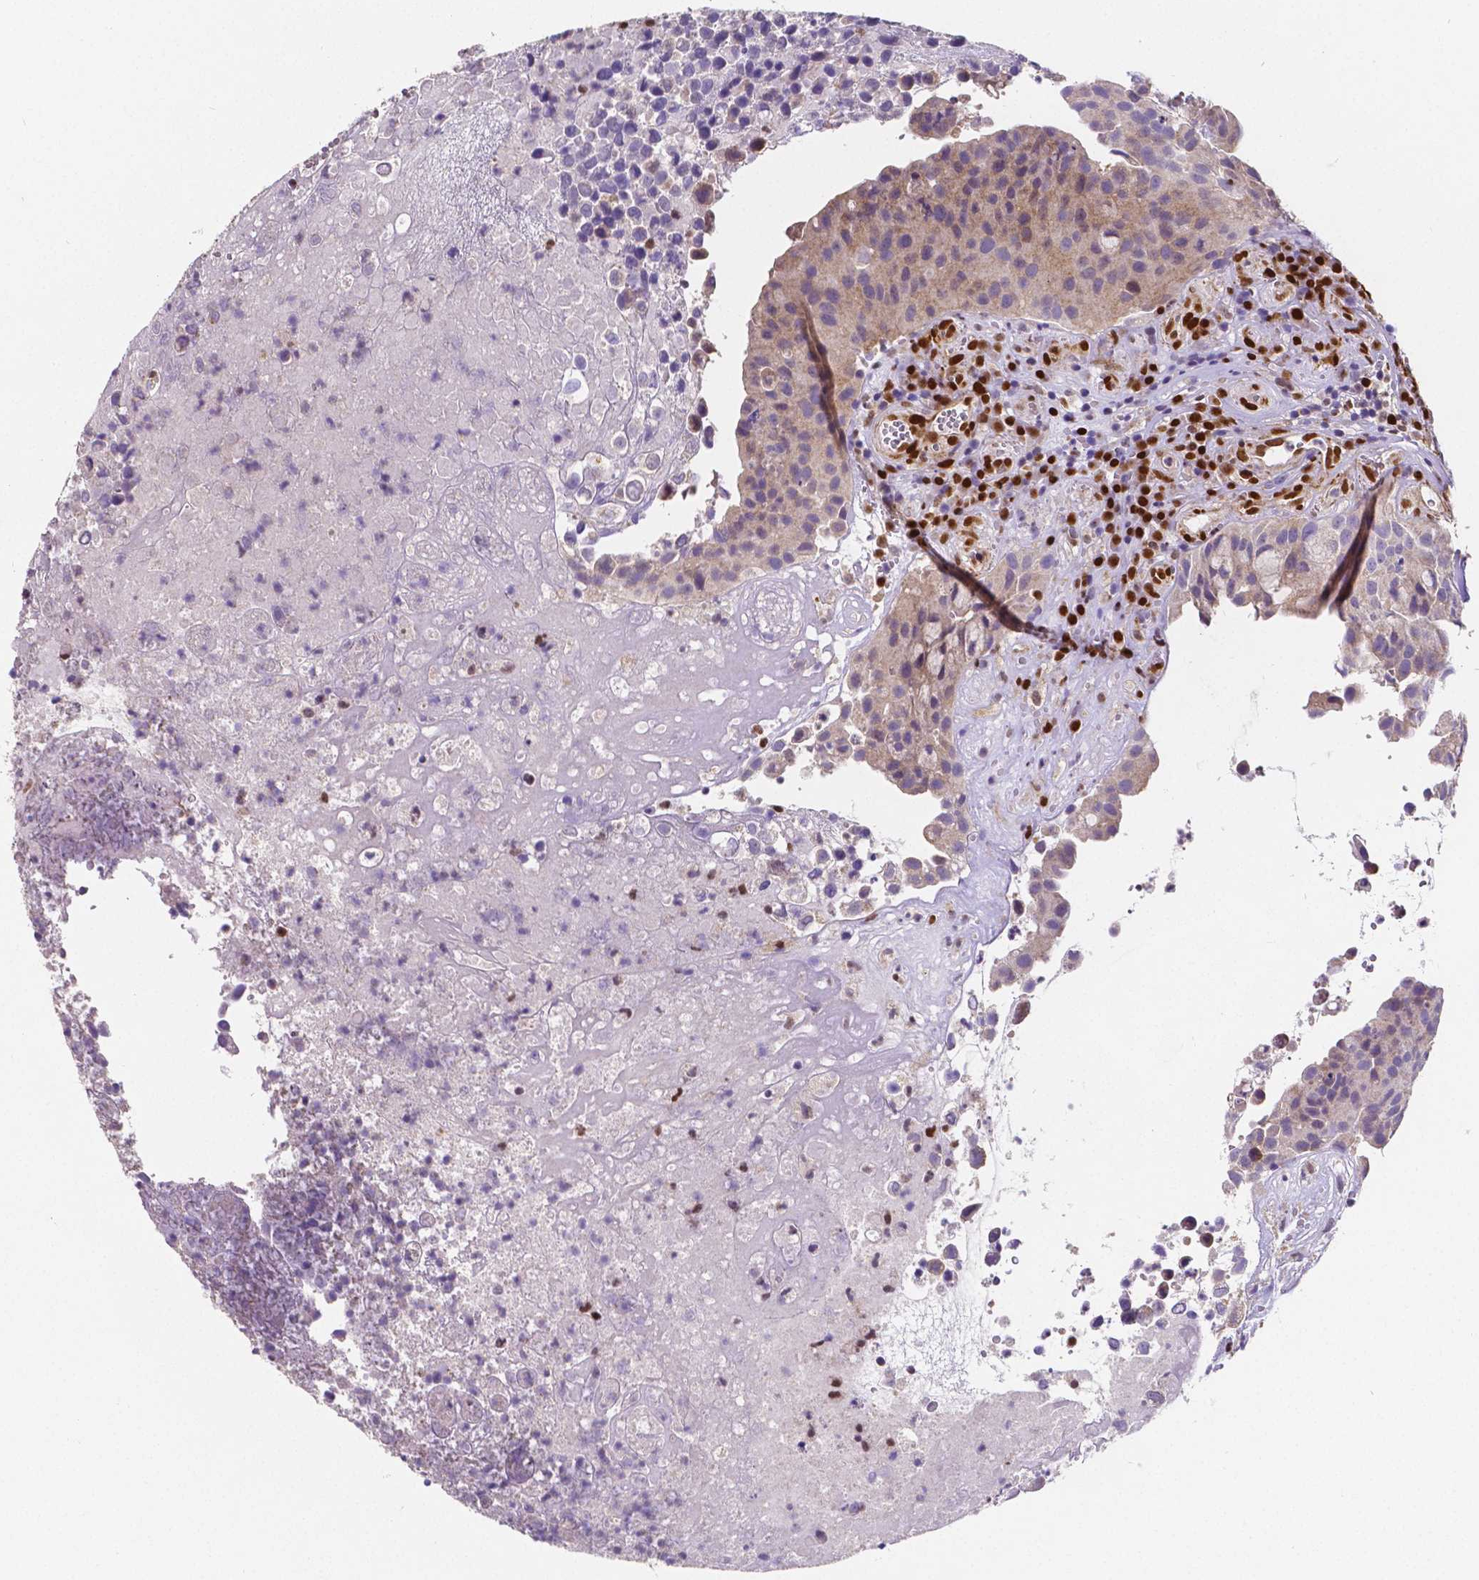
{"staining": {"intensity": "weak", "quantity": "<25%", "location": "cytoplasmic/membranous"}, "tissue": "urothelial cancer", "cell_type": "Tumor cells", "image_type": "cancer", "snomed": [{"axis": "morphology", "description": "Urothelial carcinoma, Low grade"}, {"axis": "topography", "description": "Urinary bladder"}], "caption": "High magnification brightfield microscopy of low-grade urothelial carcinoma stained with DAB (brown) and counterstained with hematoxylin (blue): tumor cells show no significant positivity. The staining was performed using DAB to visualize the protein expression in brown, while the nuclei were stained in blue with hematoxylin (Magnification: 20x).", "gene": "MEF2C", "patient": {"sex": "male", "age": 76}}